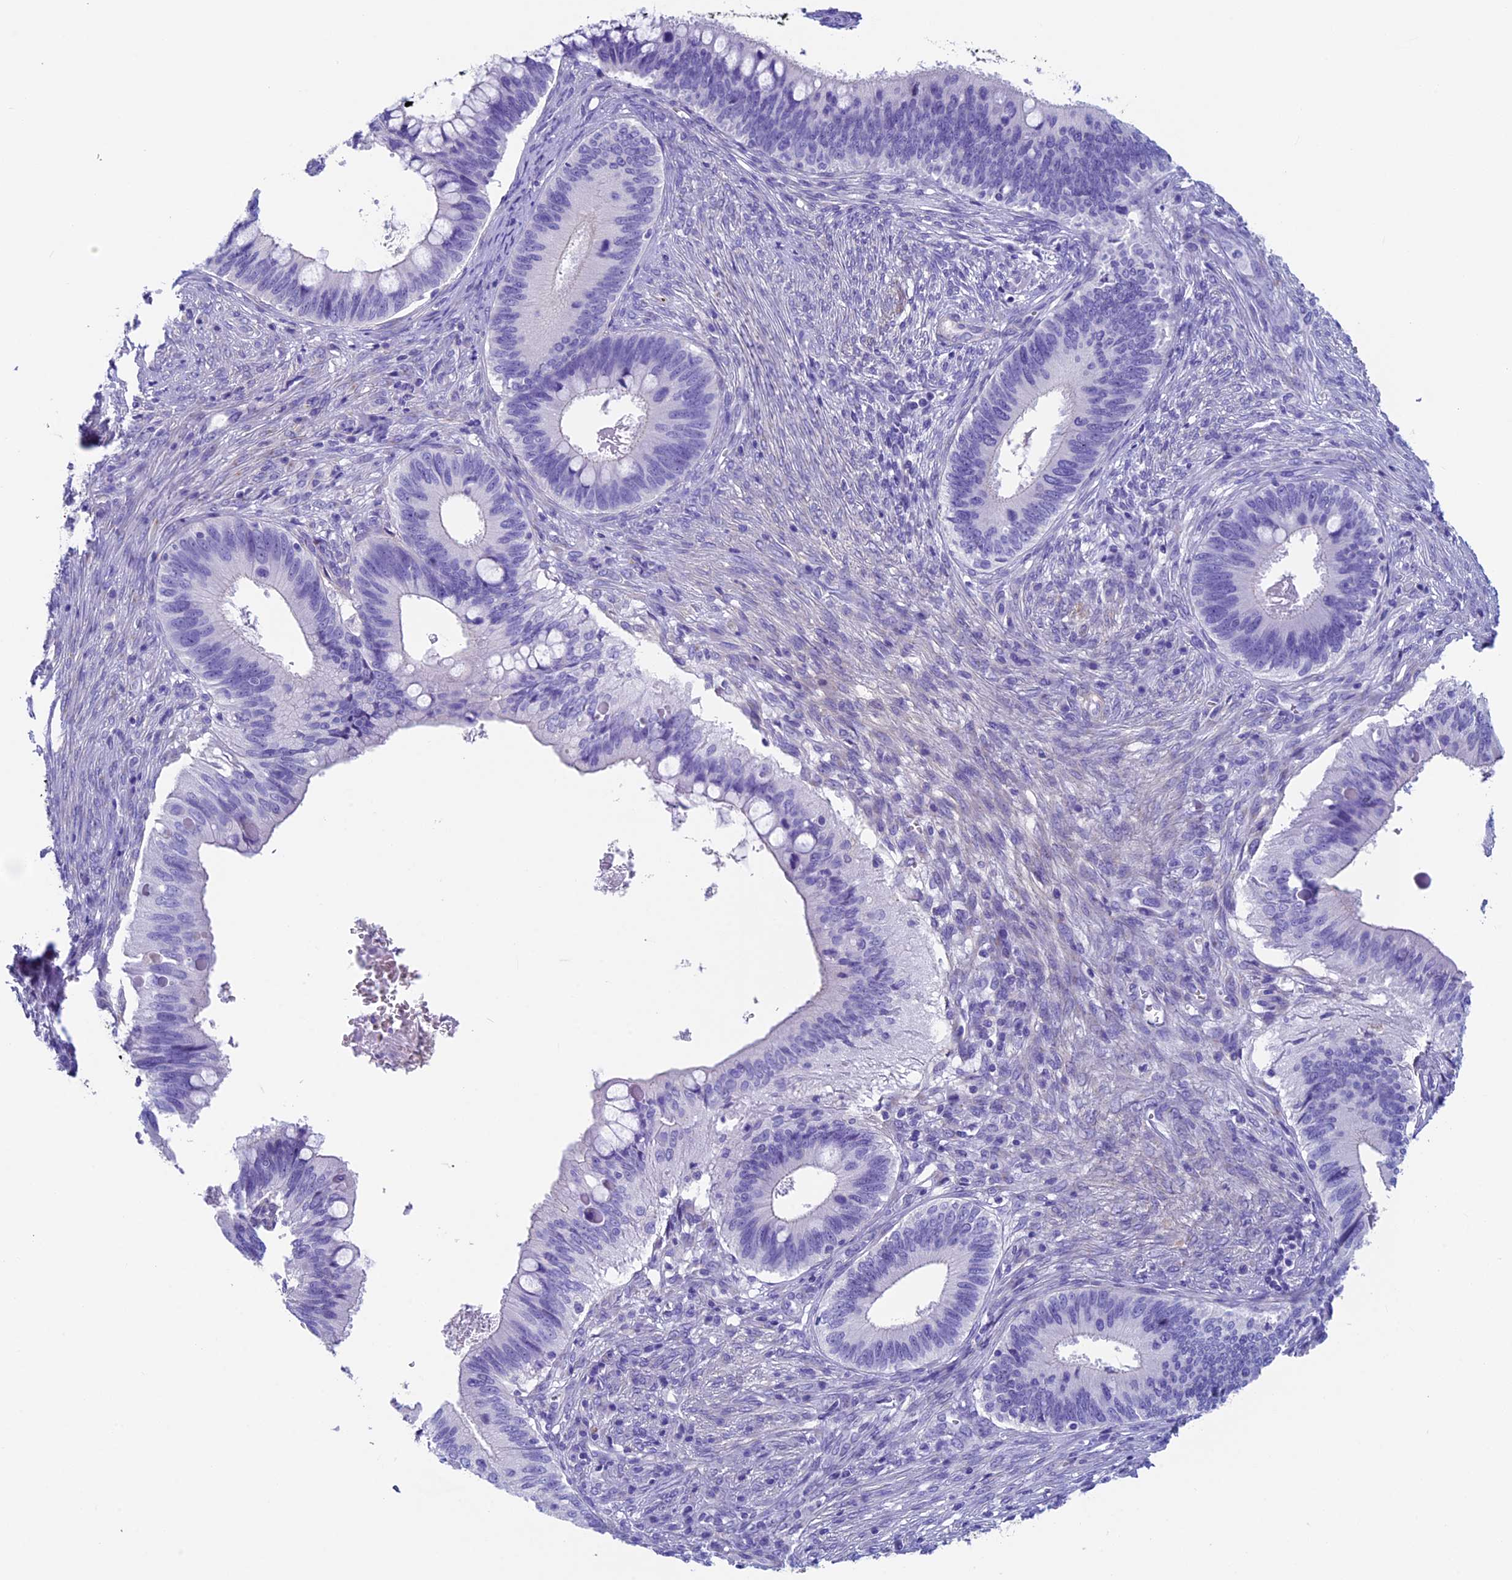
{"staining": {"intensity": "negative", "quantity": "none", "location": "none"}, "tissue": "cervical cancer", "cell_type": "Tumor cells", "image_type": "cancer", "snomed": [{"axis": "morphology", "description": "Adenocarcinoma, NOS"}, {"axis": "topography", "description": "Cervix"}], "caption": "This is an immunohistochemistry photomicrograph of cervical cancer (adenocarcinoma). There is no expression in tumor cells.", "gene": "ADH7", "patient": {"sex": "female", "age": 42}}